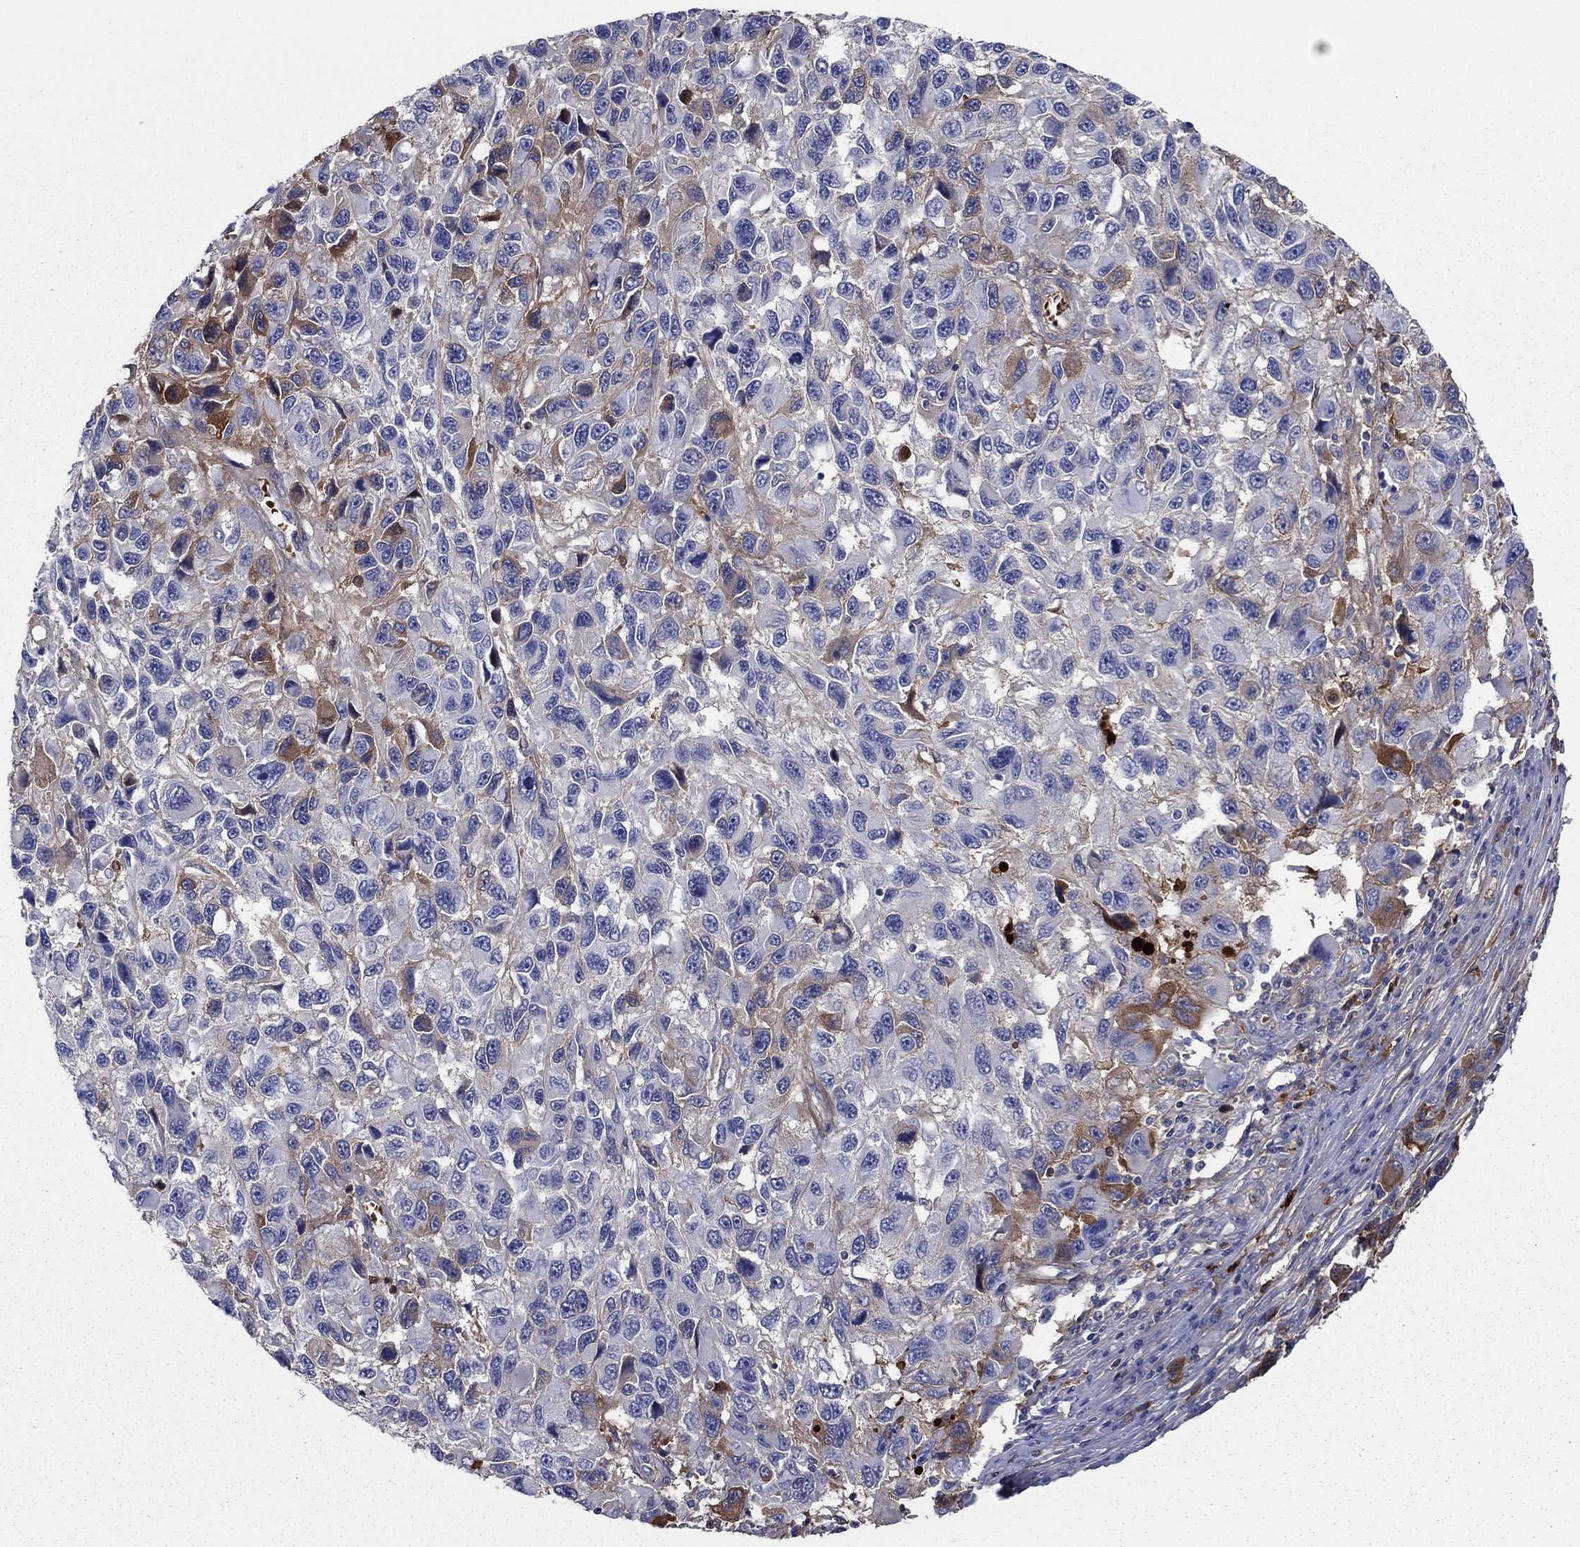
{"staining": {"intensity": "moderate", "quantity": "<25%", "location": "cytoplasmic/membranous"}, "tissue": "melanoma", "cell_type": "Tumor cells", "image_type": "cancer", "snomed": [{"axis": "morphology", "description": "Malignant melanoma, NOS"}, {"axis": "topography", "description": "Skin"}], "caption": "There is low levels of moderate cytoplasmic/membranous positivity in tumor cells of malignant melanoma, as demonstrated by immunohistochemical staining (brown color).", "gene": "HPX", "patient": {"sex": "male", "age": 53}}